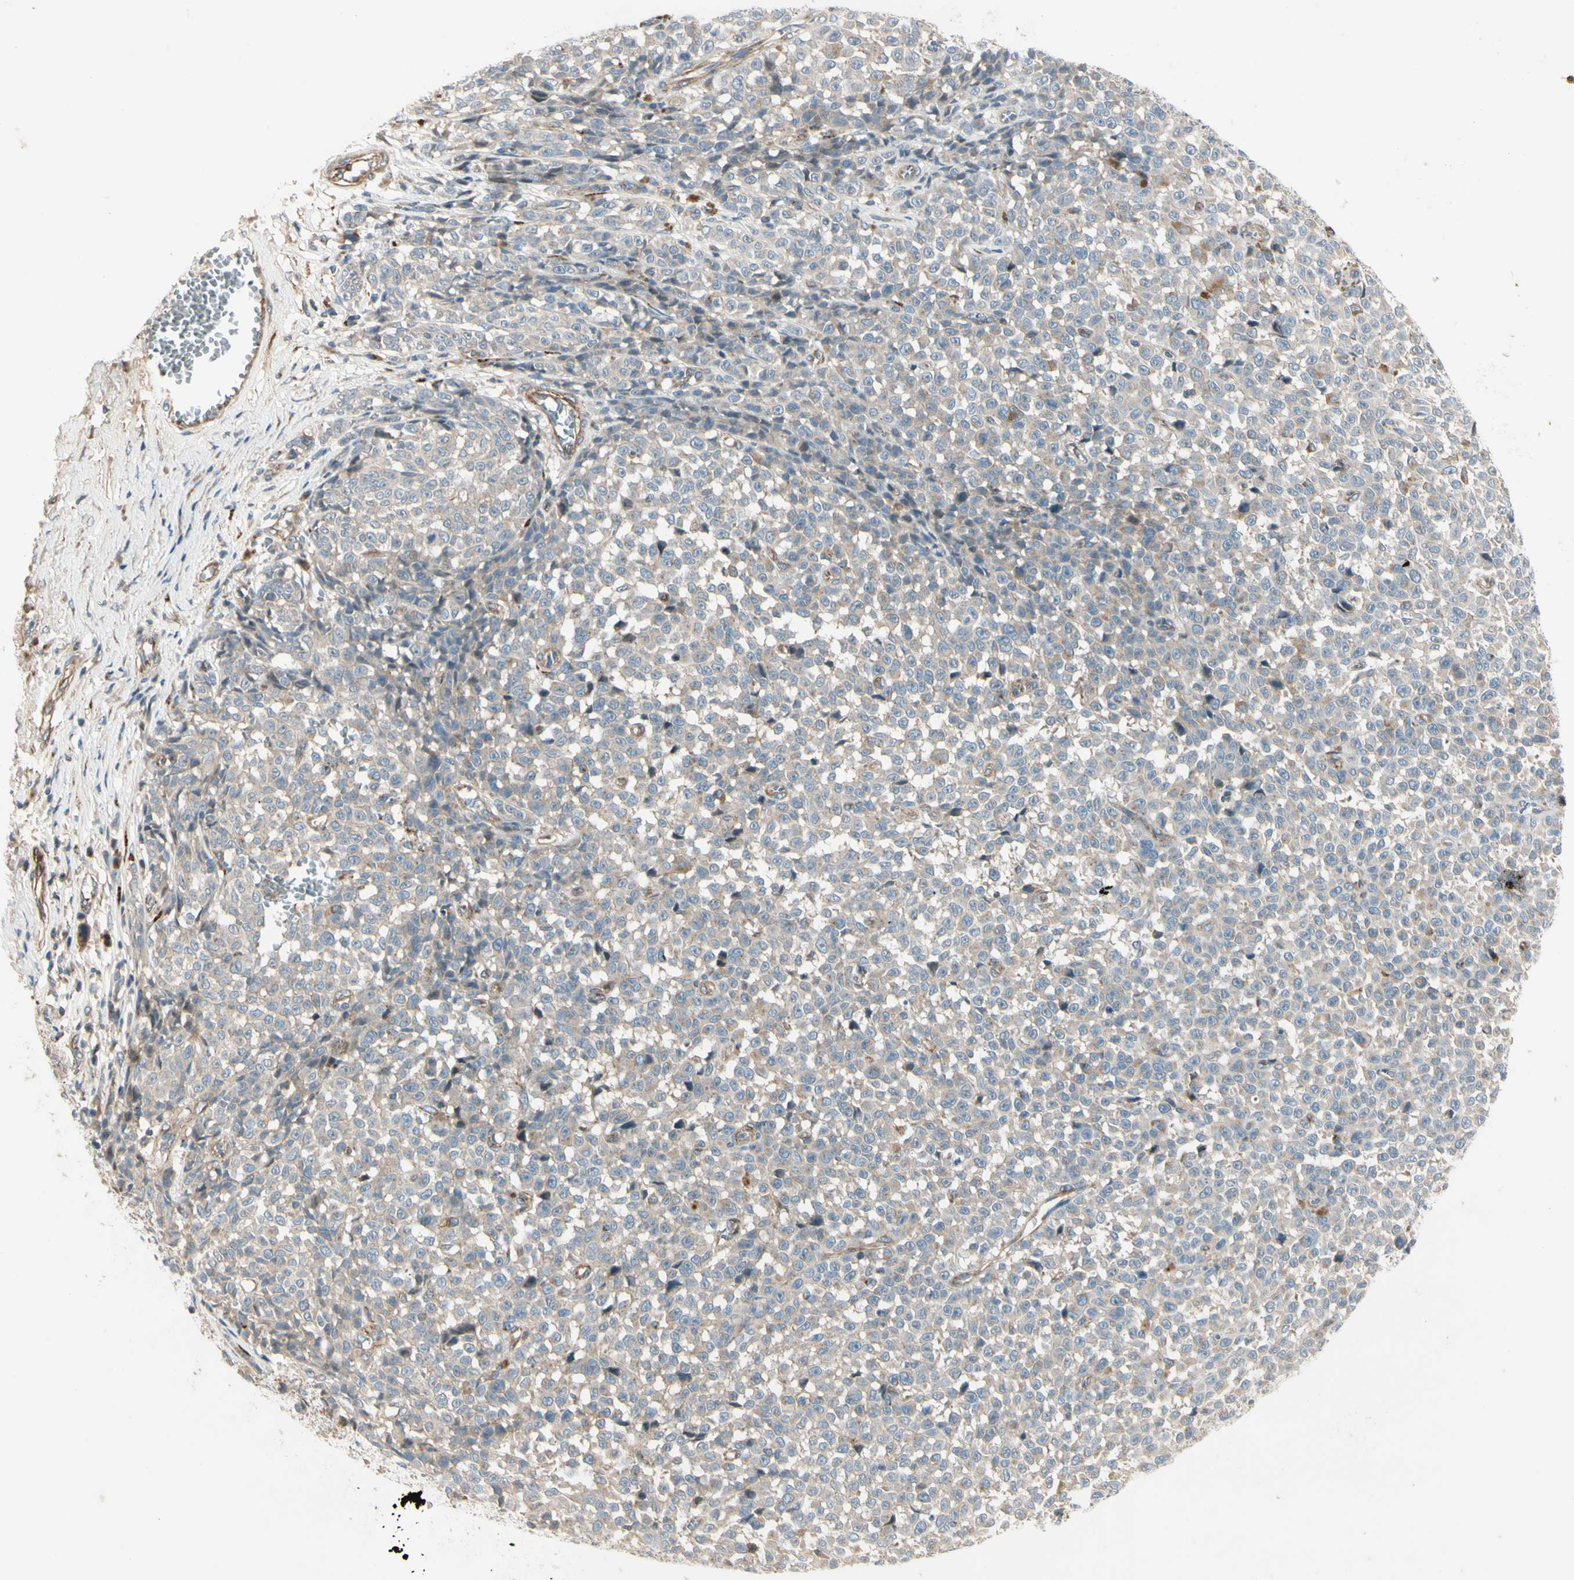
{"staining": {"intensity": "weak", "quantity": ">75%", "location": "cytoplasmic/membranous"}, "tissue": "melanoma", "cell_type": "Tumor cells", "image_type": "cancer", "snomed": [{"axis": "morphology", "description": "Malignant melanoma, Metastatic site"}, {"axis": "topography", "description": "Lung"}], "caption": "Protein expression analysis of malignant melanoma (metastatic site) reveals weak cytoplasmic/membranous expression in approximately >75% of tumor cells.", "gene": "ABCA3", "patient": {"sex": "male", "age": 64}}